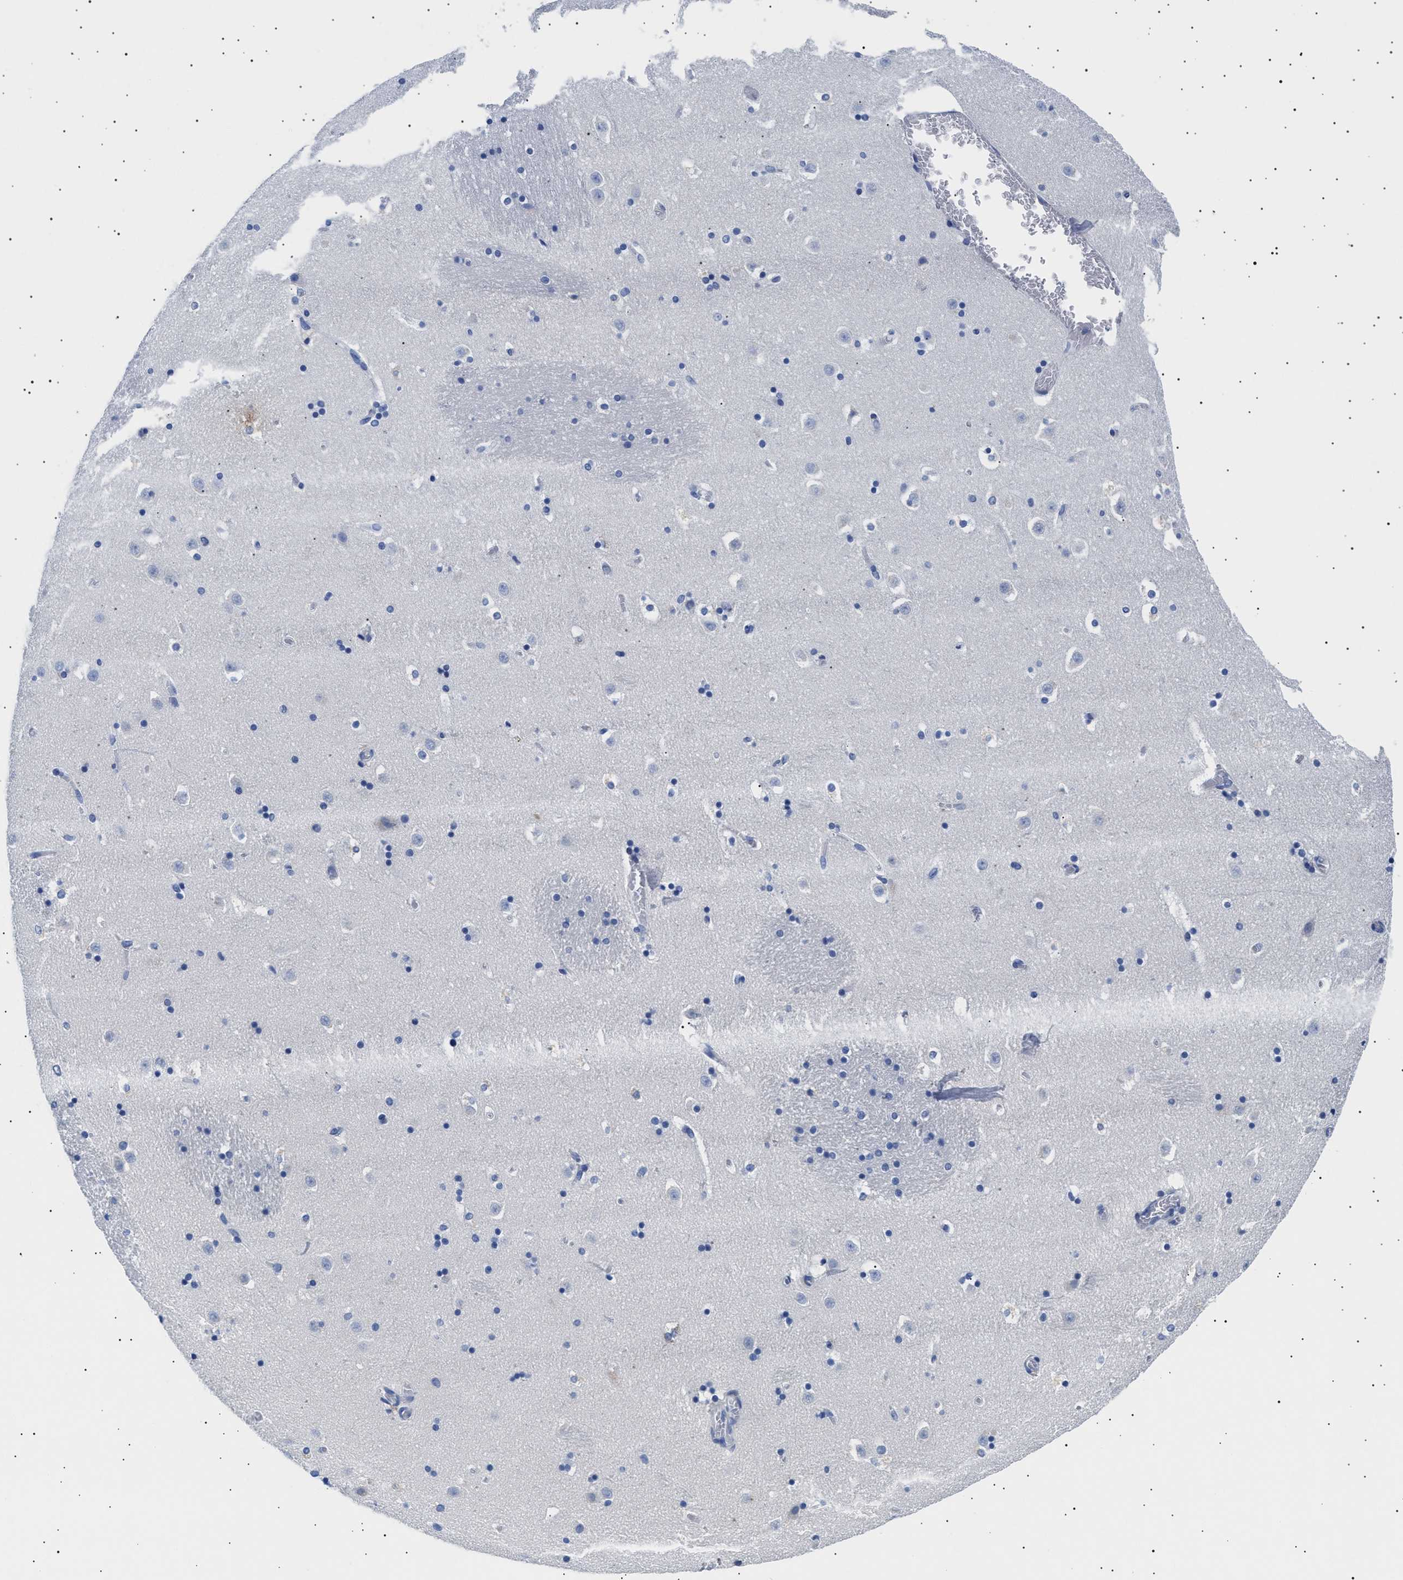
{"staining": {"intensity": "negative", "quantity": "none", "location": "none"}, "tissue": "caudate", "cell_type": "Glial cells", "image_type": "normal", "snomed": [{"axis": "morphology", "description": "Normal tissue, NOS"}, {"axis": "topography", "description": "Lateral ventricle wall"}], "caption": "This is a image of IHC staining of unremarkable caudate, which shows no expression in glial cells. Nuclei are stained in blue.", "gene": "HEMGN", "patient": {"sex": "male", "age": 45}}